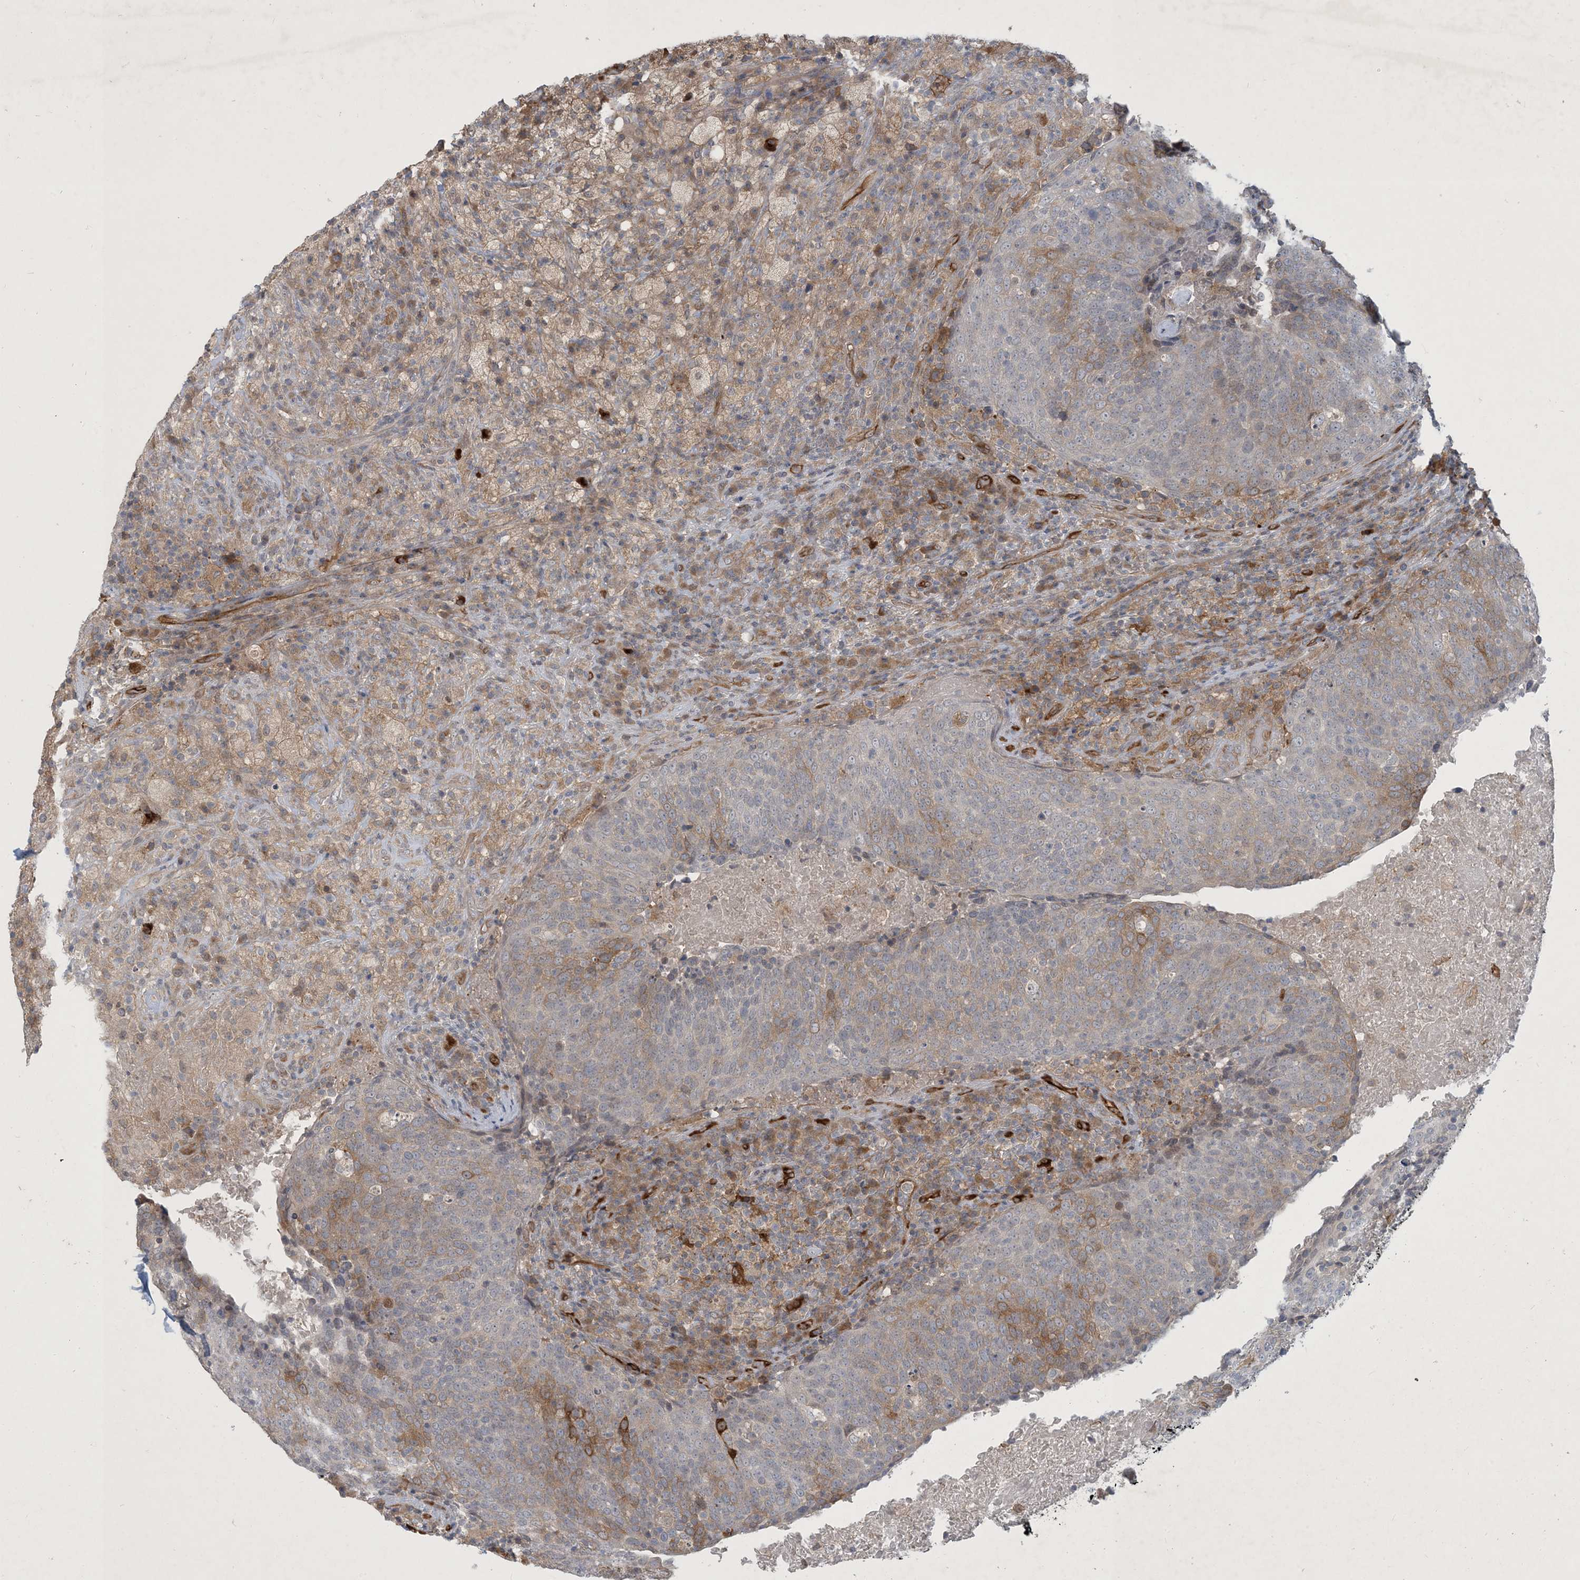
{"staining": {"intensity": "moderate", "quantity": "<25%", "location": "cytoplasmic/membranous"}, "tissue": "head and neck cancer", "cell_type": "Tumor cells", "image_type": "cancer", "snomed": [{"axis": "morphology", "description": "Squamous cell carcinoma, NOS"}, {"axis": "morphology", "description": "Squamous cell carcinoma, metastatic, NOS"}, {"axis": "topography", "description": "Lymph node"}, {"axis": "topography", "description": "Head-Neck"}], "caption": "Tumor cells show low levels of moderate cytoplasmic/membranous positivity in approximately <25% of cells in squamous cell carcinoma (head and neck).", "gene": "CDS1", "patient": {"sex": "male", "age": 62}}